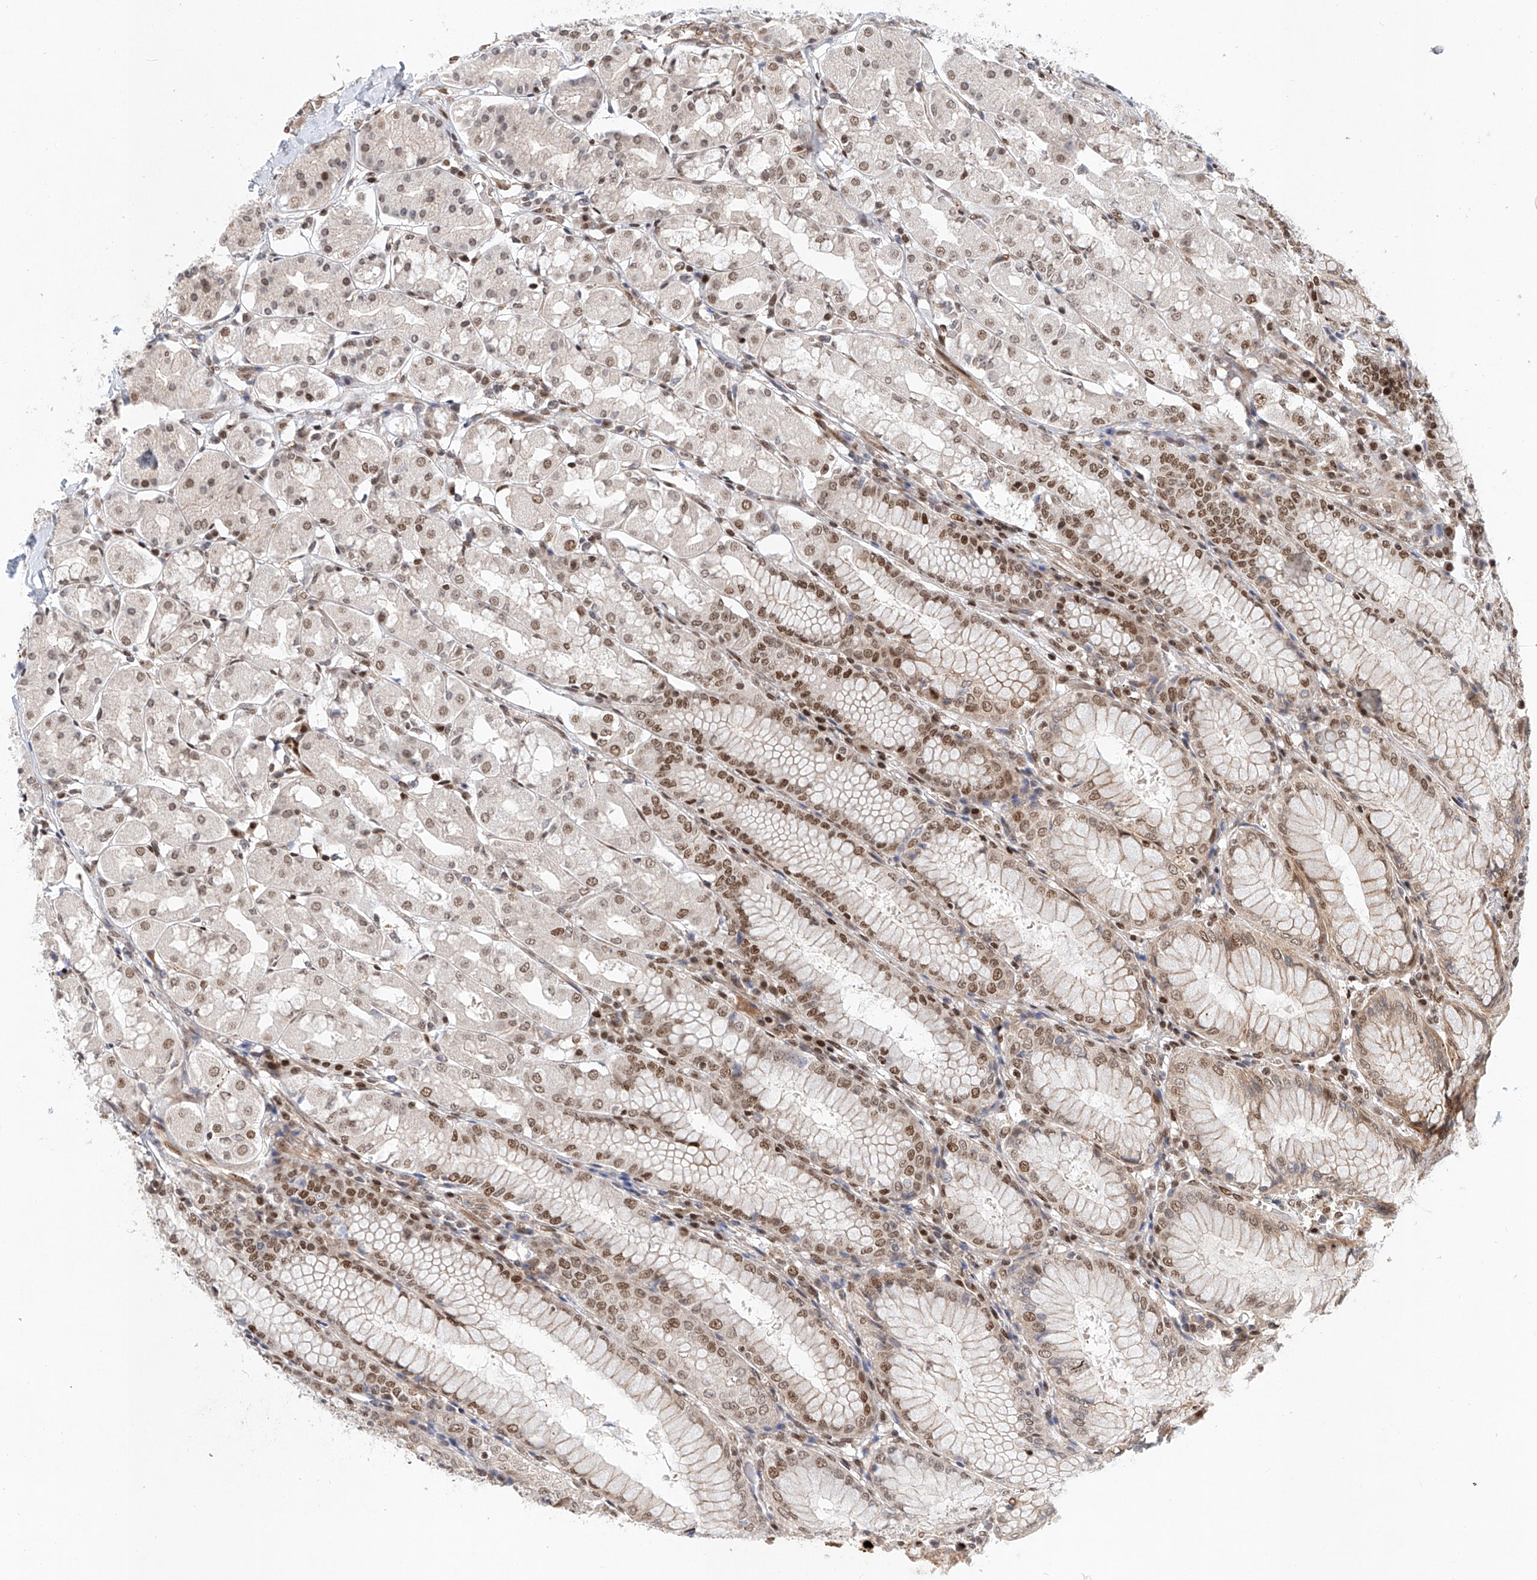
{"staining": {"intensity": "moderate", "quantity": "25%-75%", "location": "nuclear"}, "tissue": "stomach", "cell_type": "Glandular cells", "image_type": "normal", "snomed": [{"axis": "morphology", "description": "Normal tissue, NOS"}, {"axis": "topography", "description": "Stomach, lower"}], "caption": "Normal stomach demonstrates moderate nuclear staining in about 25%-75% of glandular cells.", "gene": "ZNF470", "patient": {"sex": "female", "age": 56}}